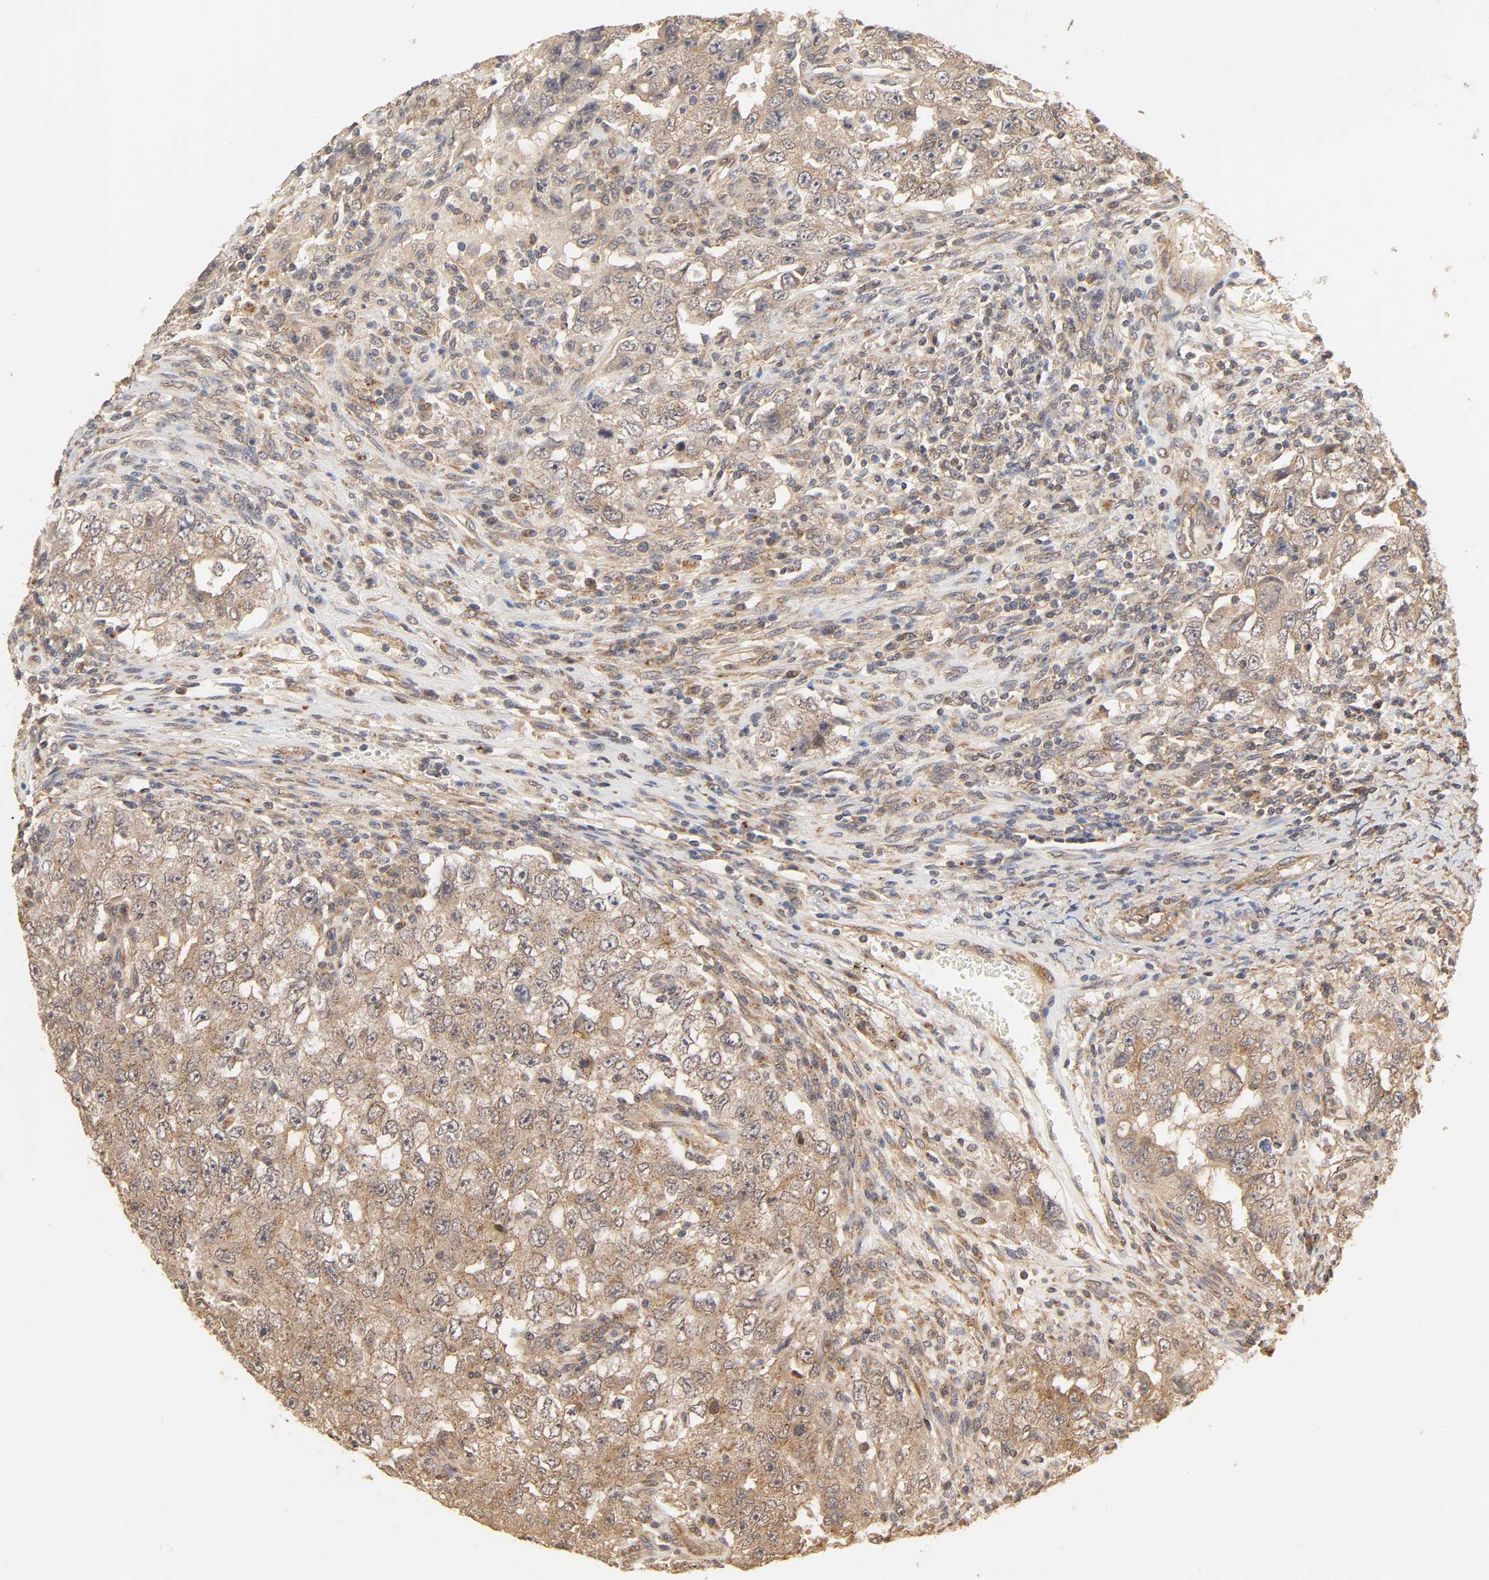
{"staining": {"intensity": "moderate", "quantity": ">75%", "location": "cytoplasmic/membranous"}, "tissue": "testis cancer", "cell_type": "Tumor cells", "image_type": "cancer", "snomed": [{"axis": "morphology", "description": "Carcinoma, Embryonal, NOS"}, {"axis": "topography", "description": "Testis"}], "caption": "Protein expression analysis of embryonal carcinoma (testis) exhibits moderate cytoplasmic/membranous positivity in approximately >75% of tumor cells.", "gene": "EPS8", "patient": {"sex": "male", "age": 26}}